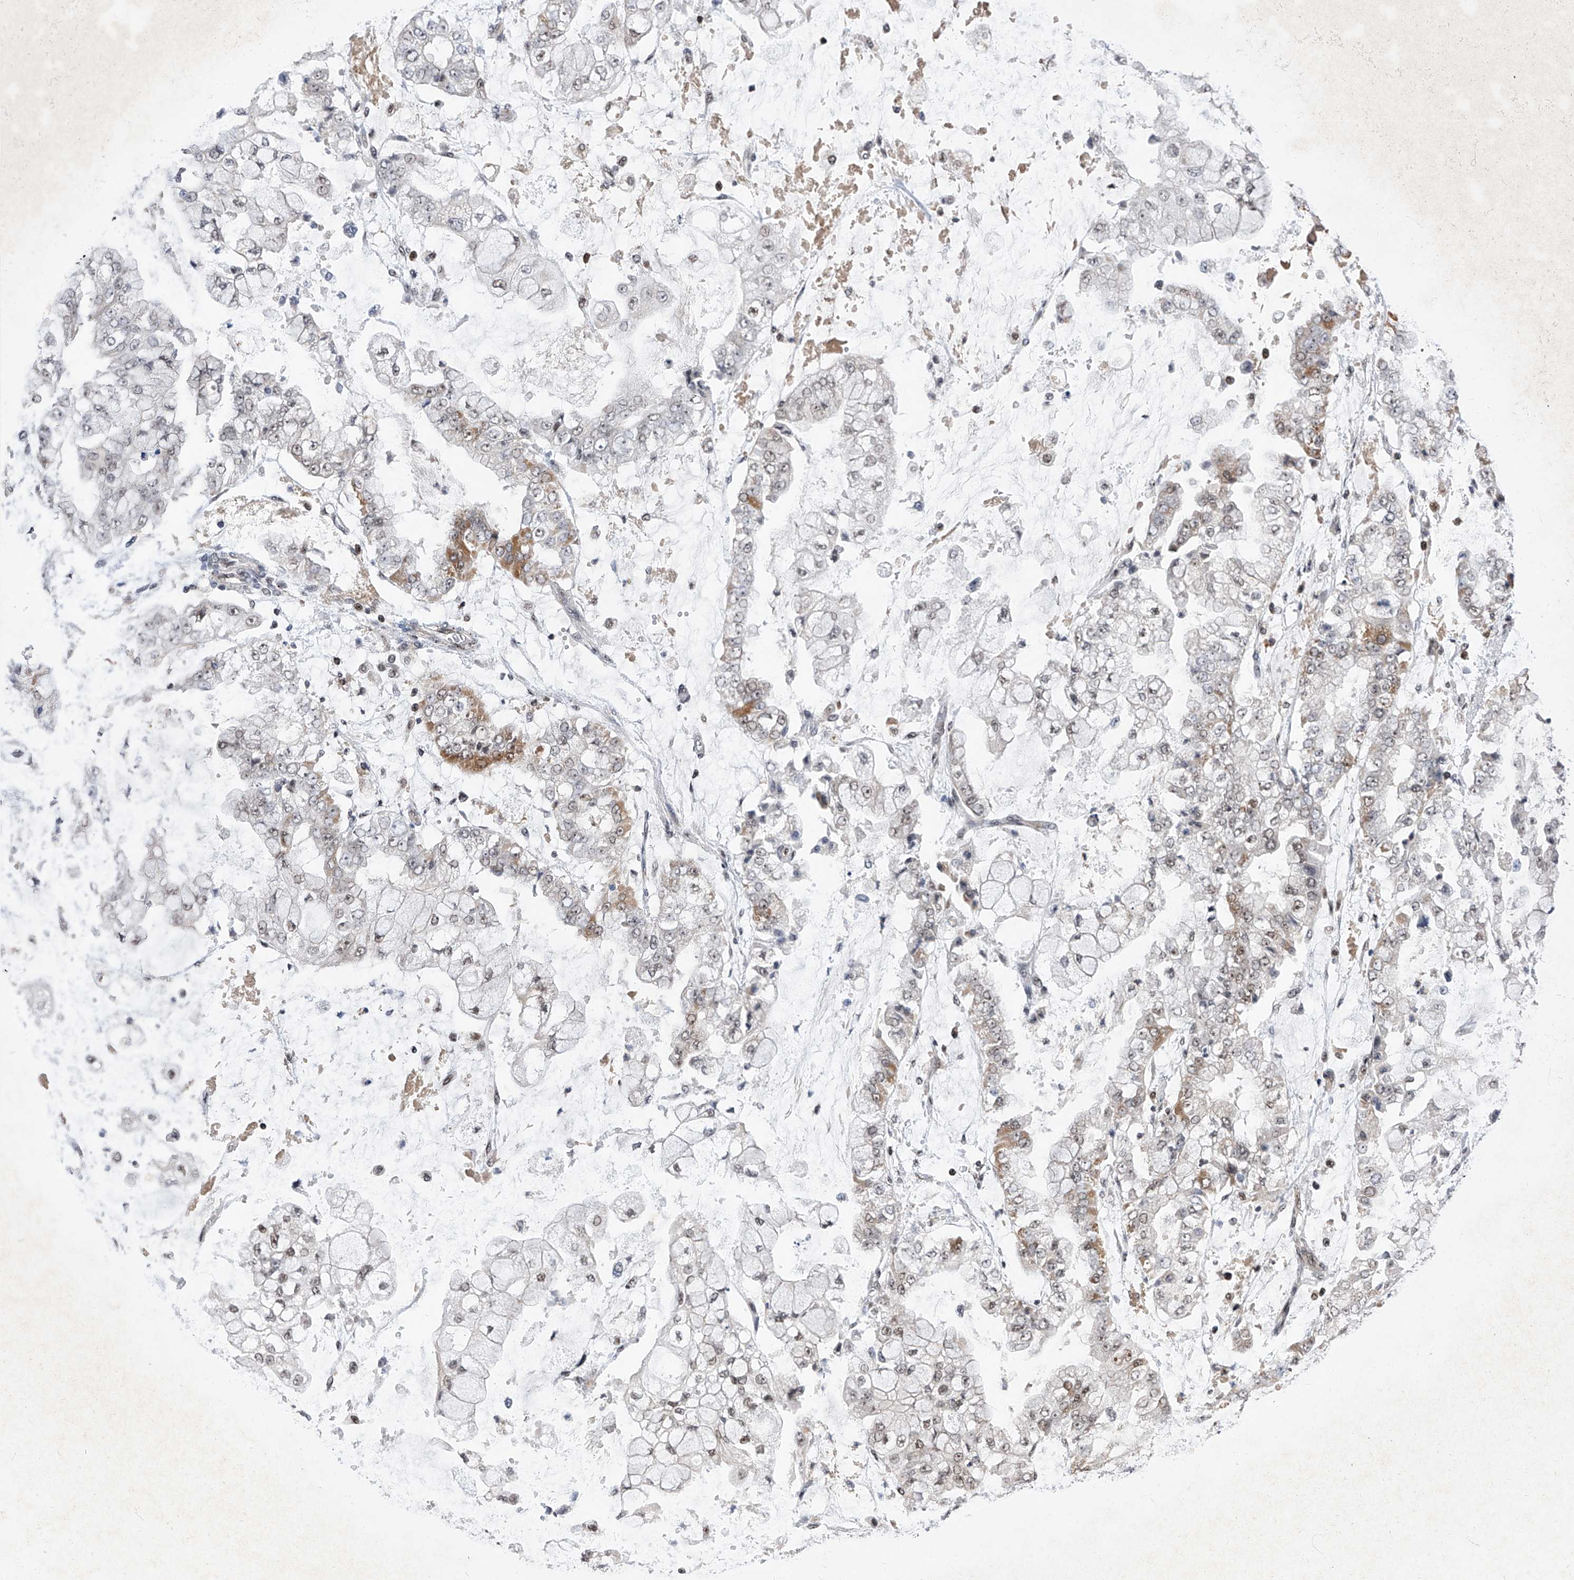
{"staining": {"intensity": "moderate", "quantity": "<25%", "location": "cytoplasmic/membranous"}, "tissue": "stomach cancer", "cell_type": "Tumor cells", "image_type": "cancer", "snomed": [{"axis": "morphology", "description": "Adenocarcinoma, NOS"}, {"axis": "topography", "description": "Stomach"}], "caption": "The photomicrograph reveals a brown stain indicating the presence of a protein in the cytoplasmic/membranous of tumor cells in stomach adenocarcinoma. (IHC, brightfield microscopy, high magnification).", "gene": "RAD54L", "patient": {"sex": "male", "age": 76}}